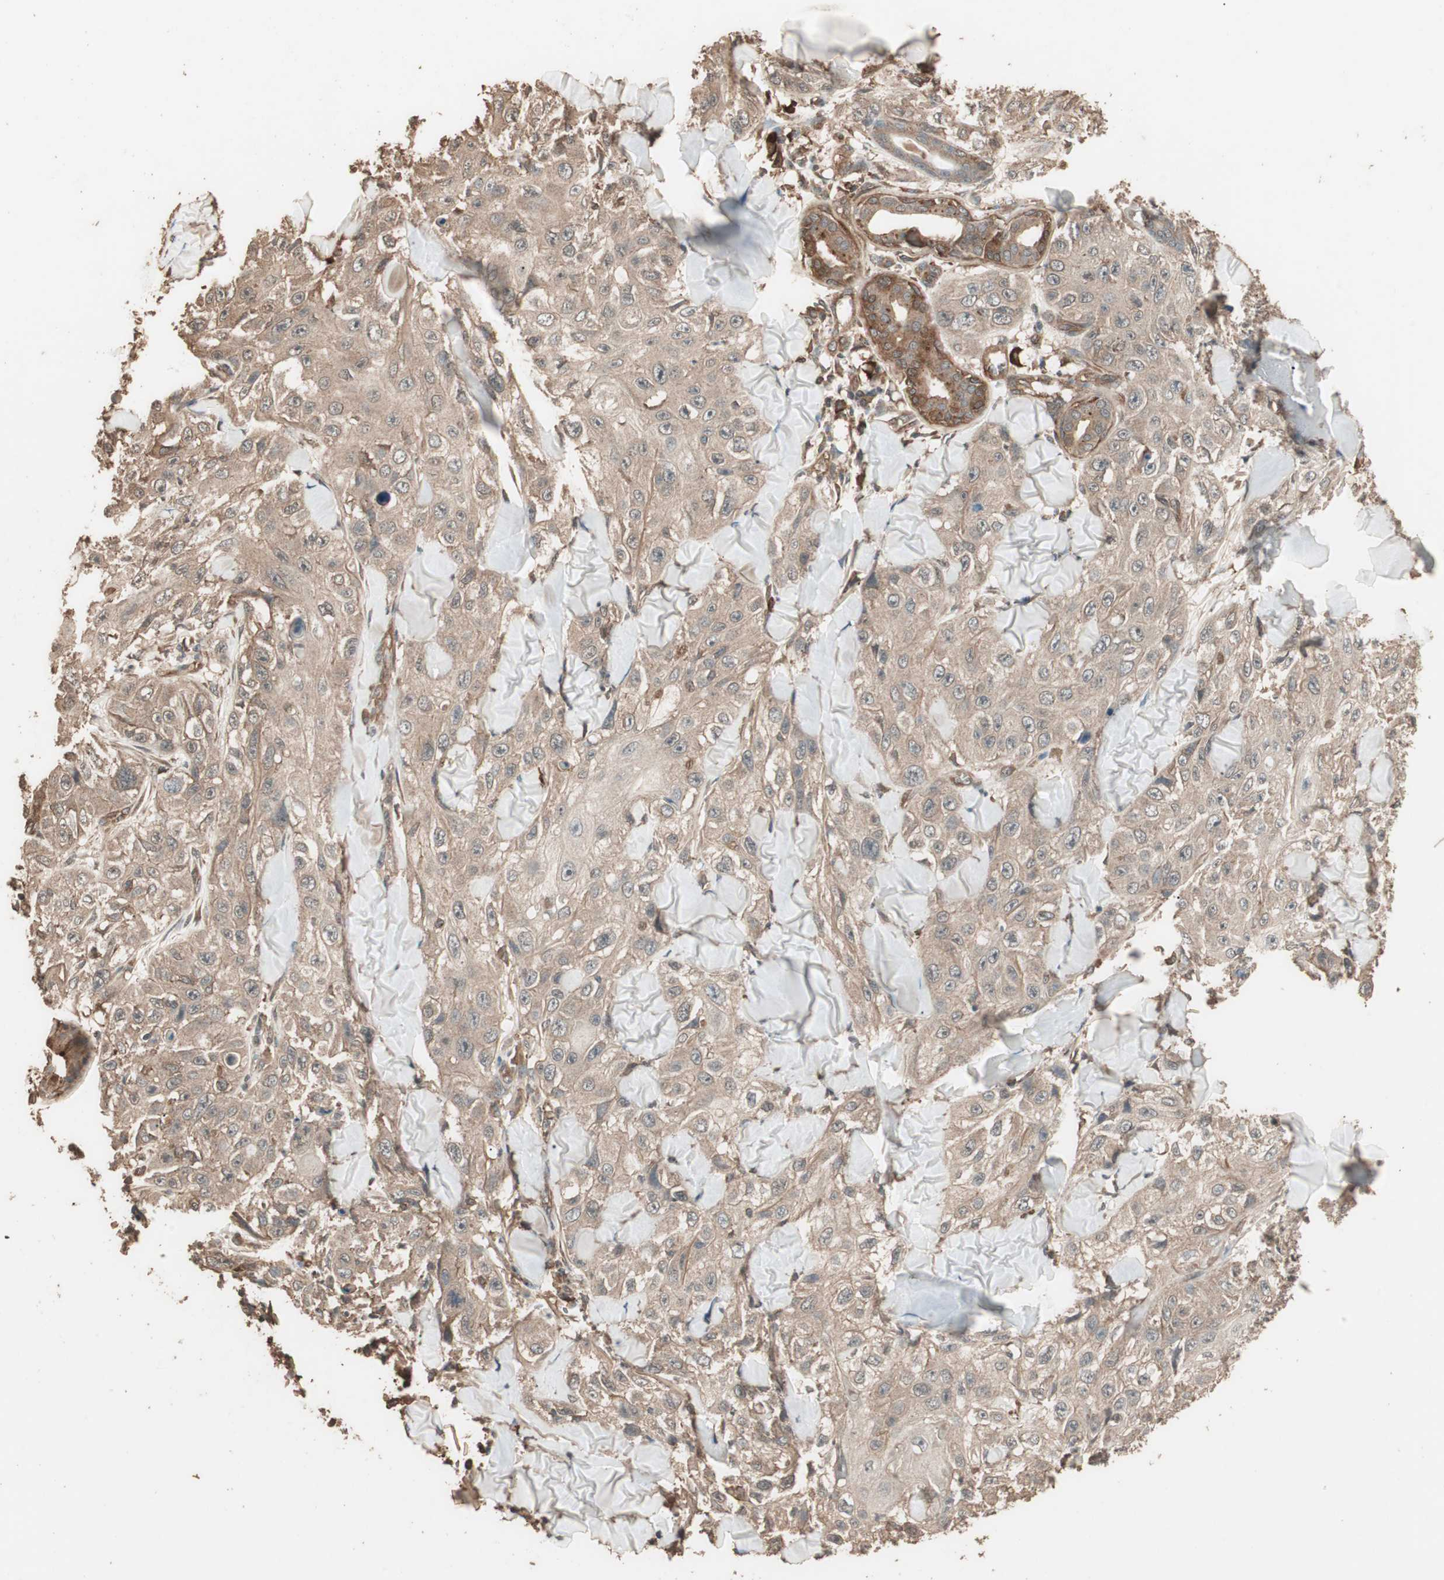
{"staining": {"intensity": "moderate", "quantity": ">75%", "location": "cytoplasmic/membranous"}, "tissue": "skin cancer", "cell_type": "Tumor cells", "image_type": "cancer", "snomed": [{"axis": "morphology", "description": "Squamous cell carcinoma, NOS"}, {"axis": "topography", "description": "Skin"}], "caption": "High-power microscopy captured an IHC image of skin squamous cell carcinoma, revealing moderate cytoplasmic/membranous staining in approximately >75% of tumor cells.", "gene": "CCN4", "patient": {"sex": "male", "age": 86}}